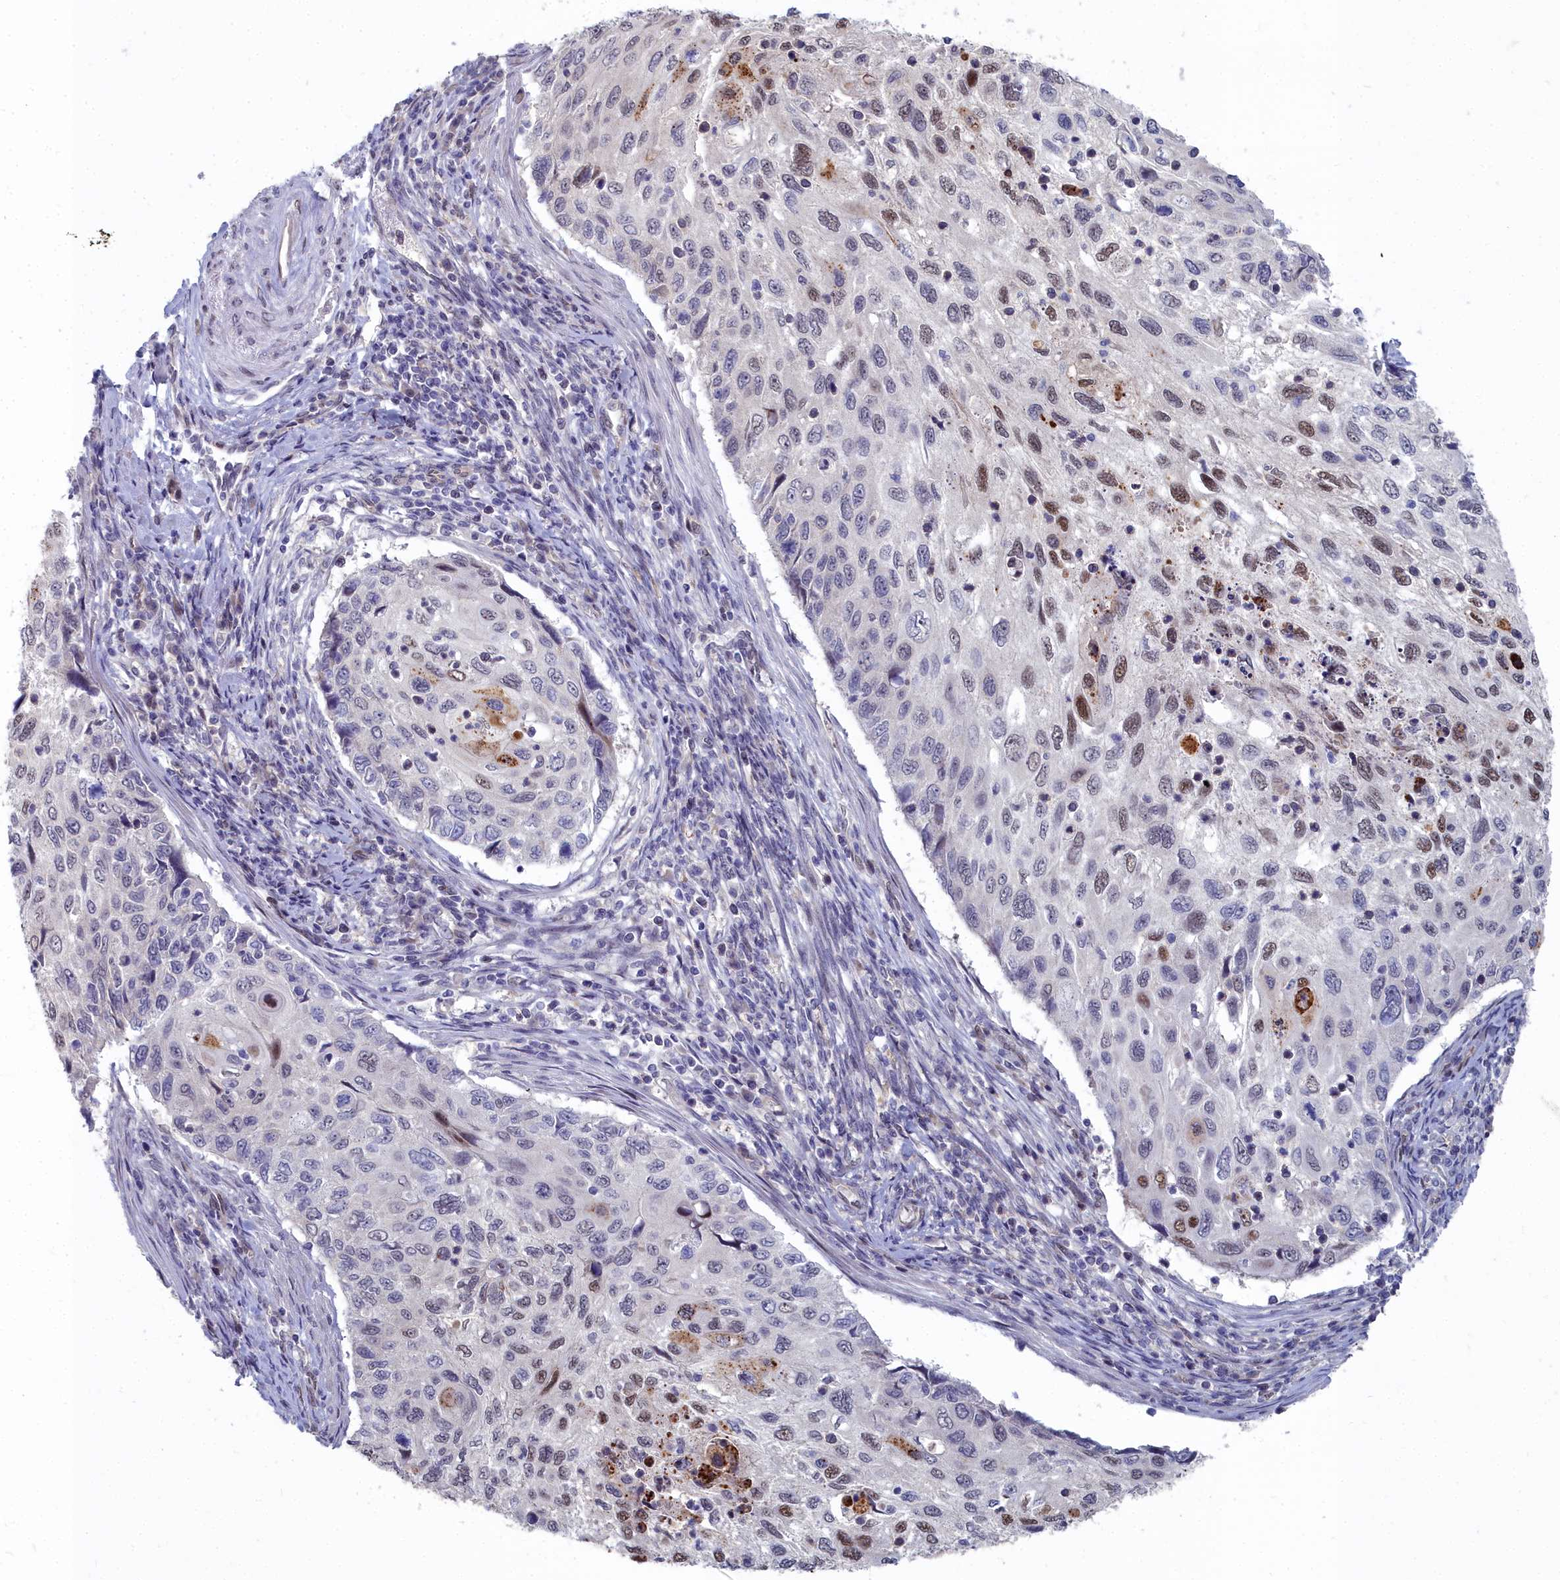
{"staining": {"intensity": "moderate", "quantity": "<25%", "location": "nuclear"}, "tissue": "cervical cancer", "cell_type": "Tumor cells", "image_type": "cancer", "snomed": [{"axis": "morphology", "description": "Squamous cell carcinoma, NOS"}, {"axis": "topography", "description": "Cervix"}], "caption": "IHC of human cervical cancer (squamous cell carcinoma) demonstrates low levels of moderate nuclear positivity in approximately <25% of tumor cells.", "gene": "RPS27A", "patient": {"sex": "female", "age": 70}}